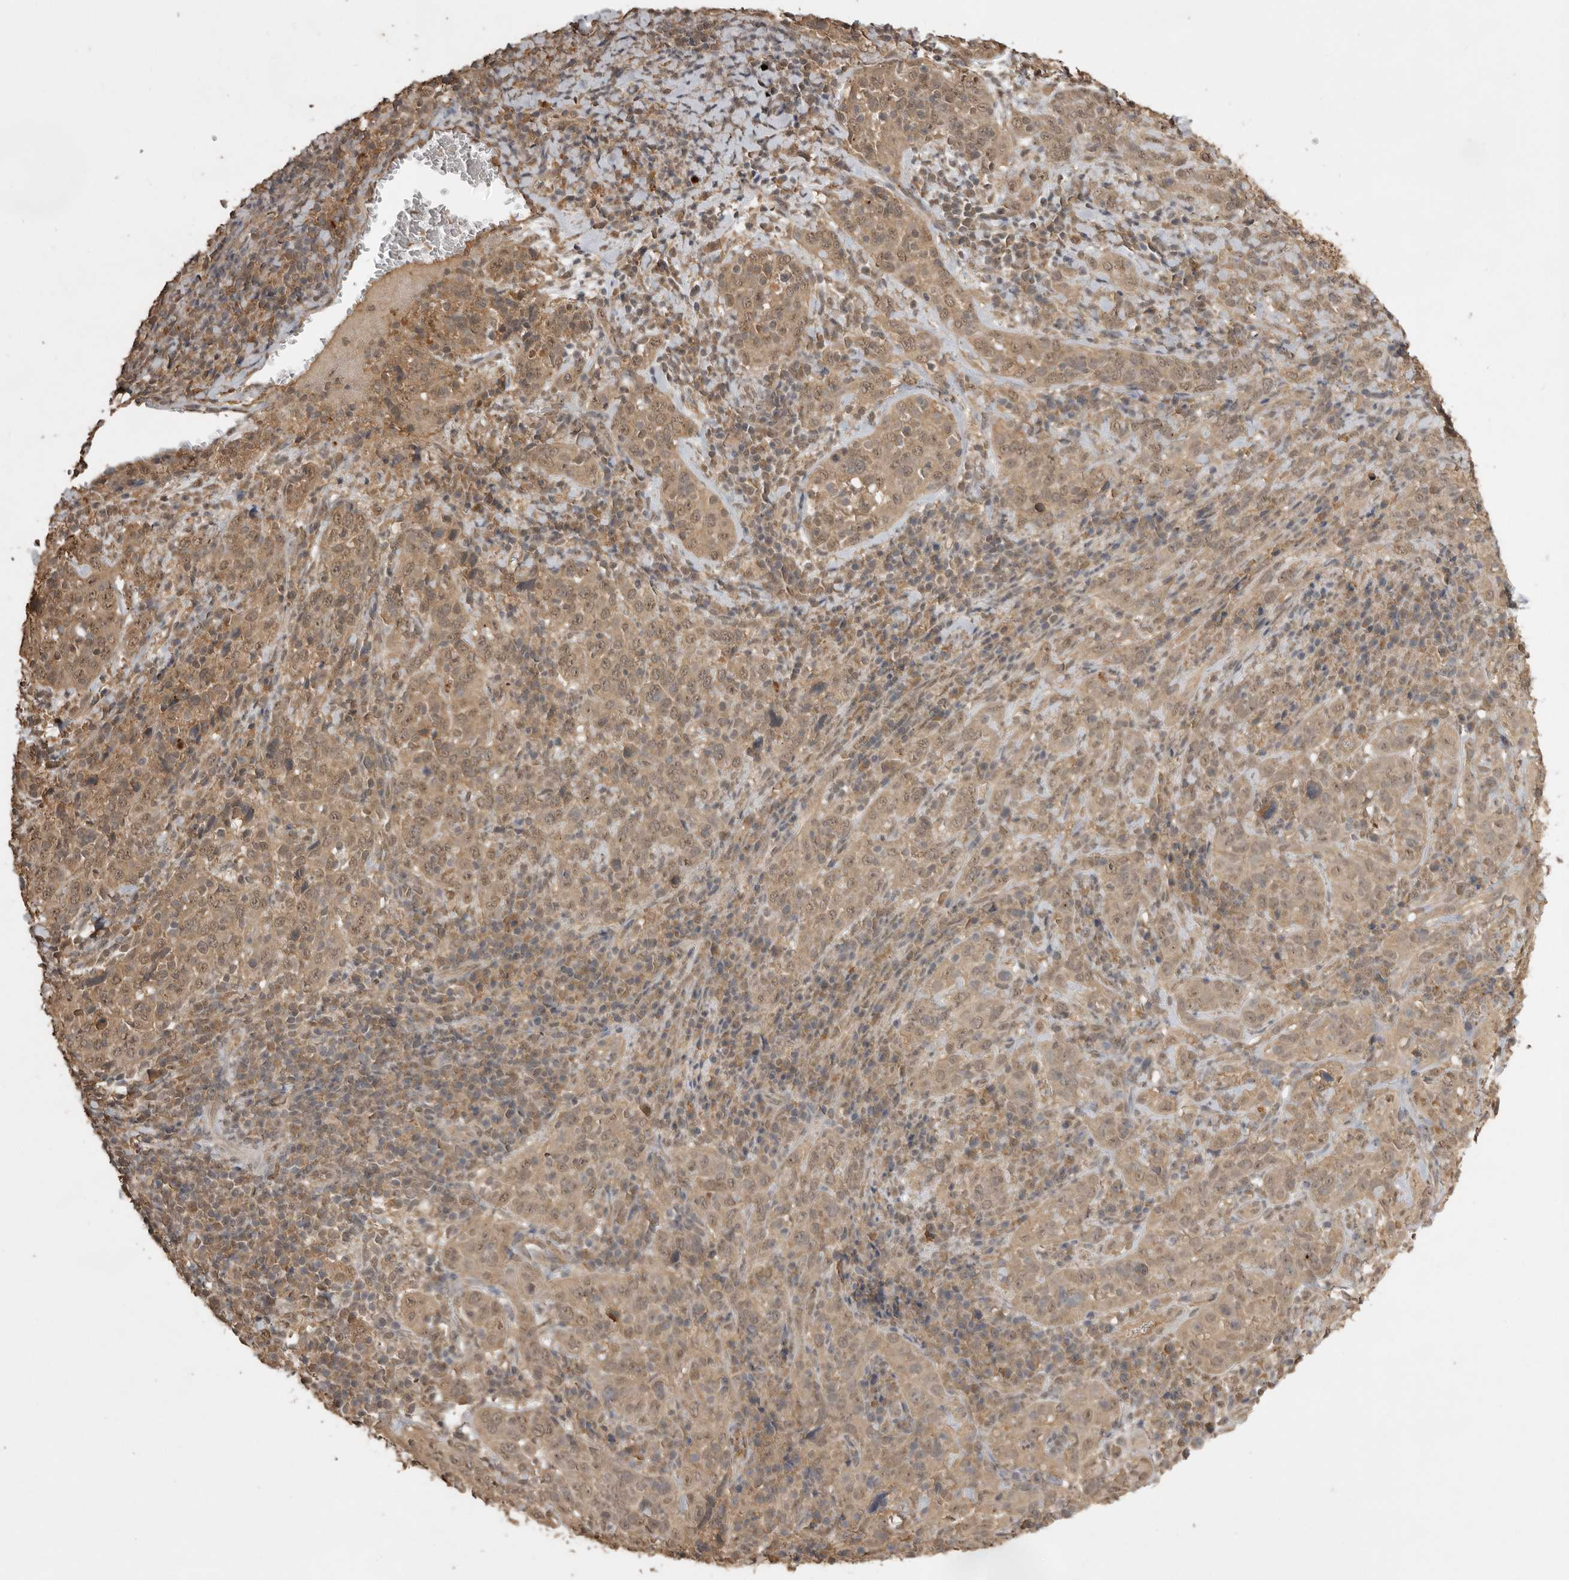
{"staining": {"intensity": "weak", "quantity": ">75%", "location": "cytoplasmic/membranous,nuclear"}, "tissue": "cervical cancer", "cell_type": "Tumor cells", "image_type": "cancer", "snomed": [{"axis": "morphology", "description": "Squamous cell carcinoma, NOS"}, {"axis": "topography", "description": "Cervix"}], "caption": "Approximately >75% of tumor cells in human squamous cell carcinoma (cervical) display weak cytoplasmic/membranous and nuclear protein positivity as visualized by brown immunohistochemical staining.", "gene": "JAG2", "patient": {"sex": "female", "age": 46}}